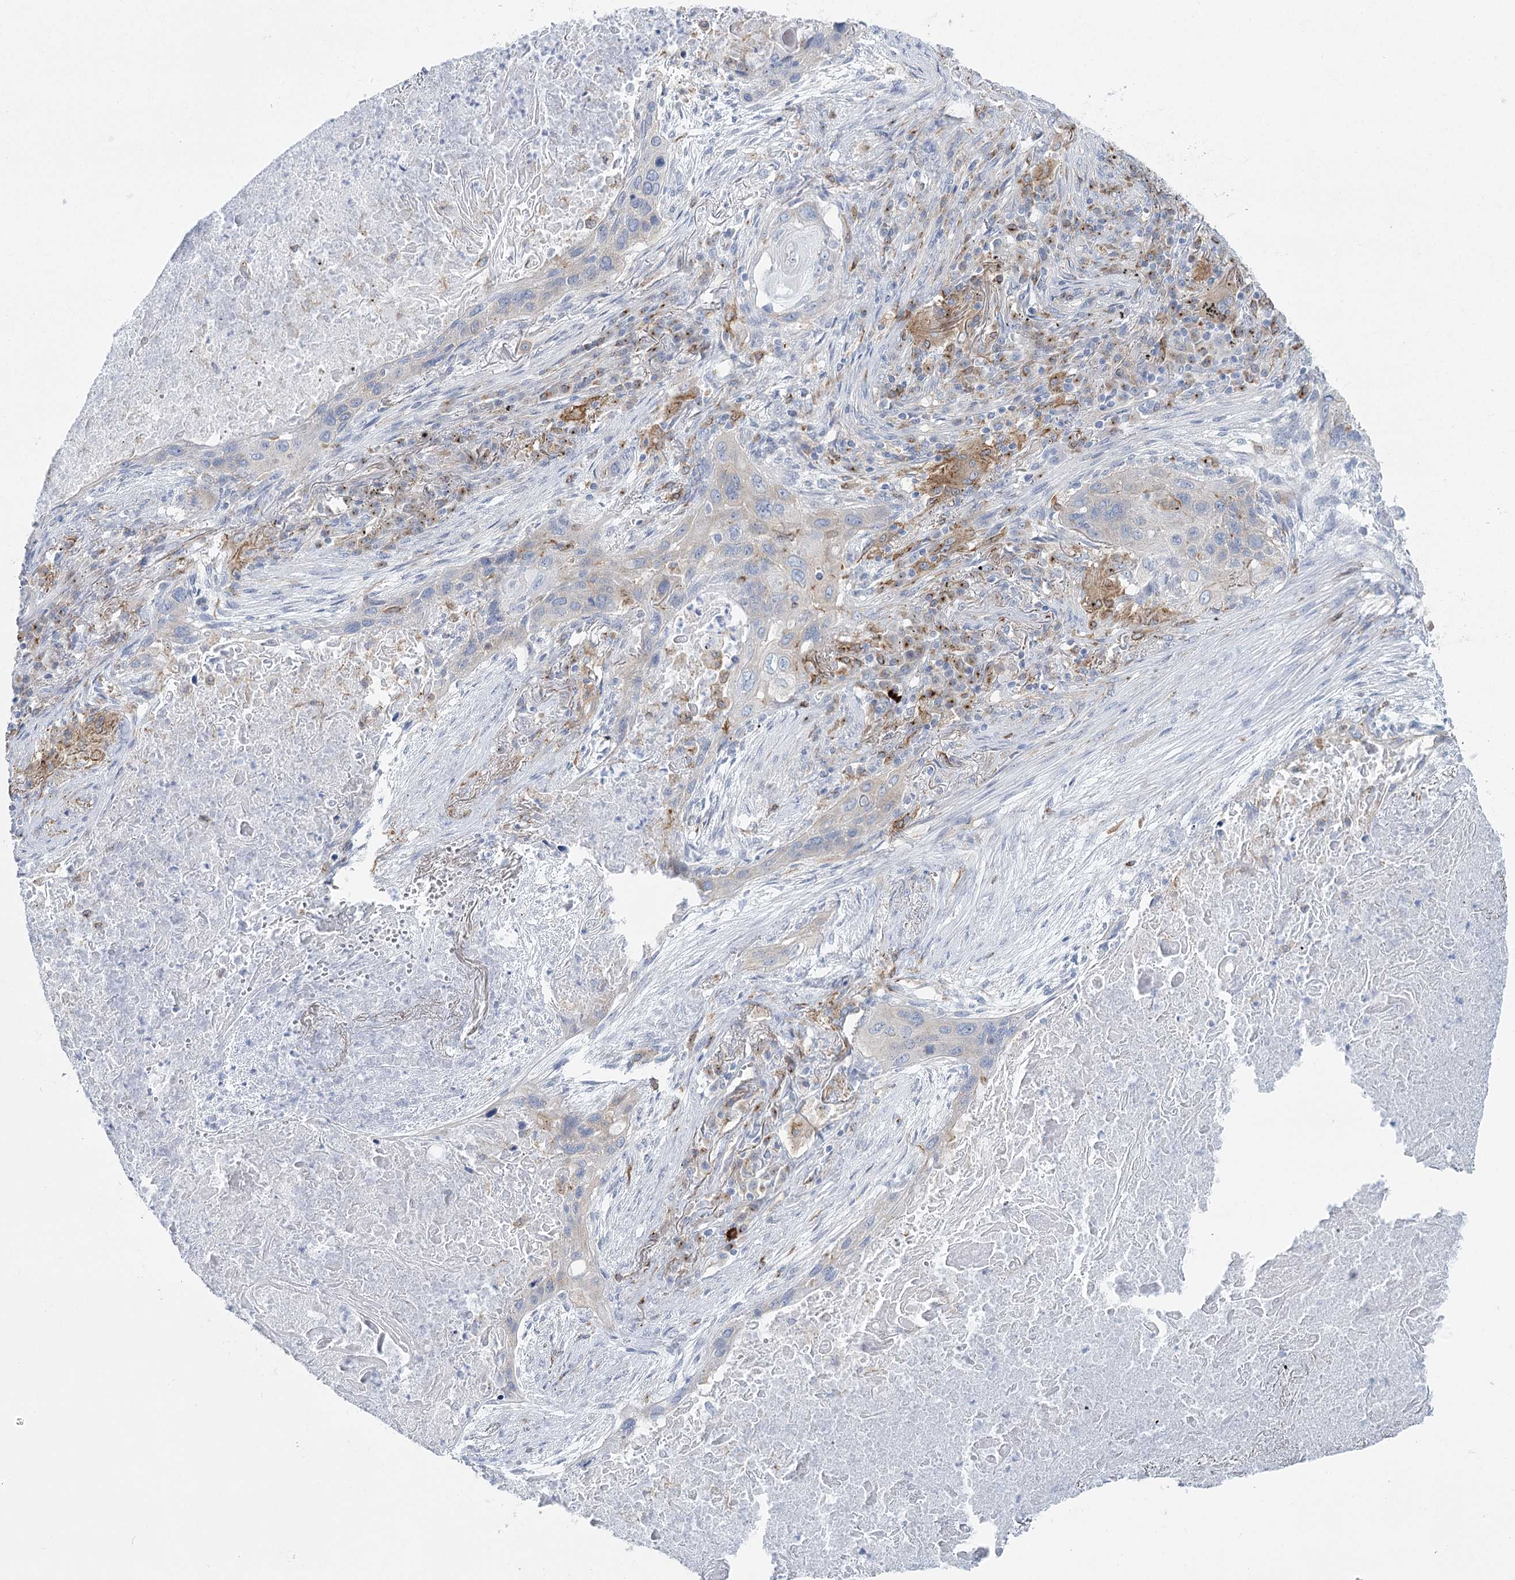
{"staining": {"intensity": "negative", "quantity": "none", "location": "none"}, "tissue": "lung cancer", "cell_type": "Tumor cells", "image_type": "cancer", "snomed": [{"axis": "morphology", "description": "Squamous cell carcinoma, NOS"}, {"axis": "topography", "description": "Lung"}], "caption": "There is no significant positivity in tumor cells of lung cancer.", "gene": "CCDC88A", "patient": {"sex": "female", "age": 63}}